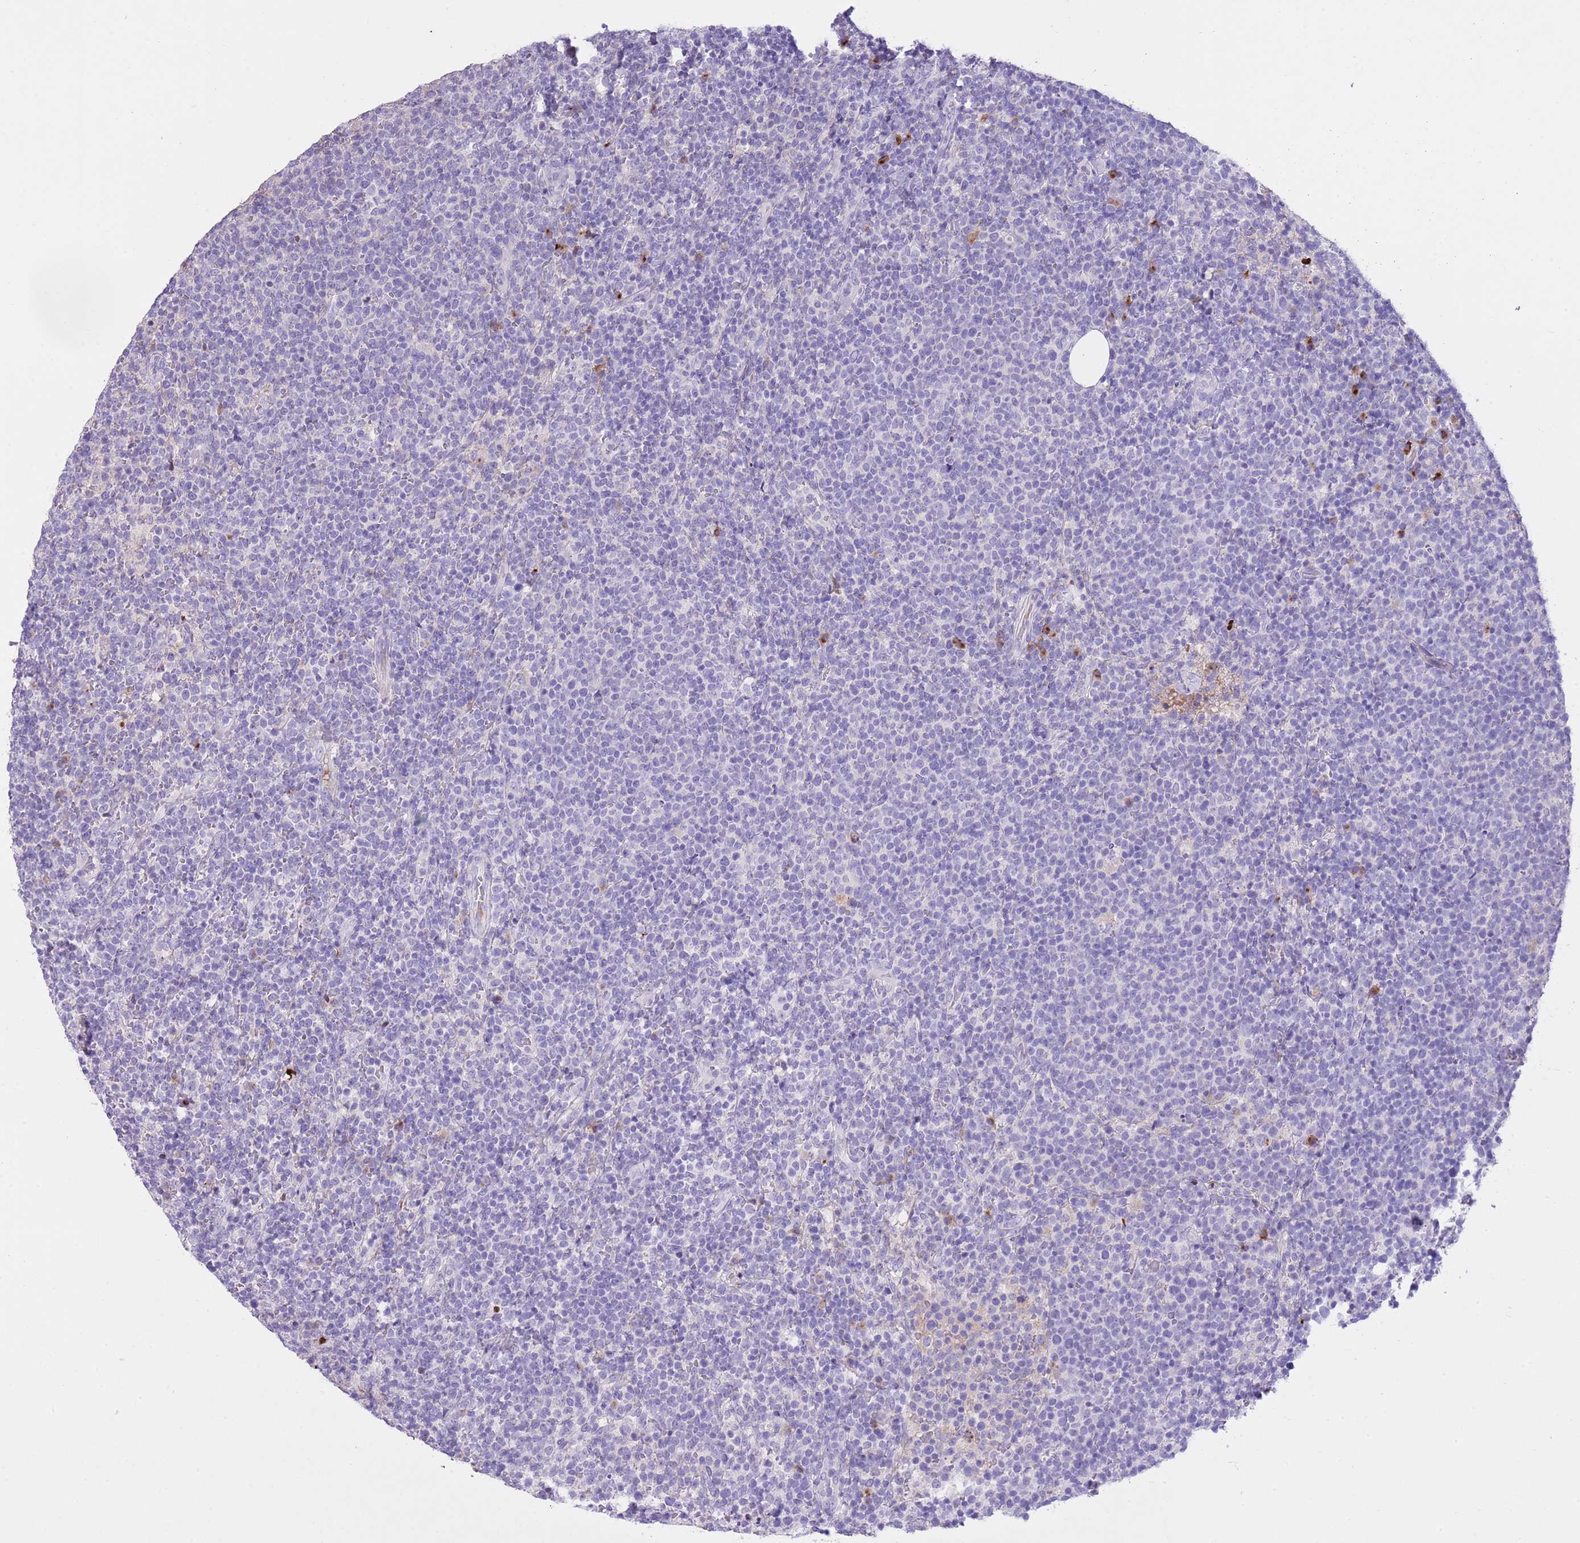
{"staining": {"intensity": "negative", "quantity": "none", "location": "none"}, "tissue": "lymphoma", "cell_type": "Tumor cells", "image_type": "cancer", "snomed": [{"axis": "morphology", "description": "Malignant lymphoma, non-Hodgkin's type, High grade"}, {"axis": "topography", "description": "Lymph node"}], "caption": "The image reveals no significant staining in tumor cells of high-grade malignant lymphoma, non-Hodgkin's type. Nuclei are stained in blue.", "gene": "CLEC2A", "patient": {"sex": "male", "age": 61}}